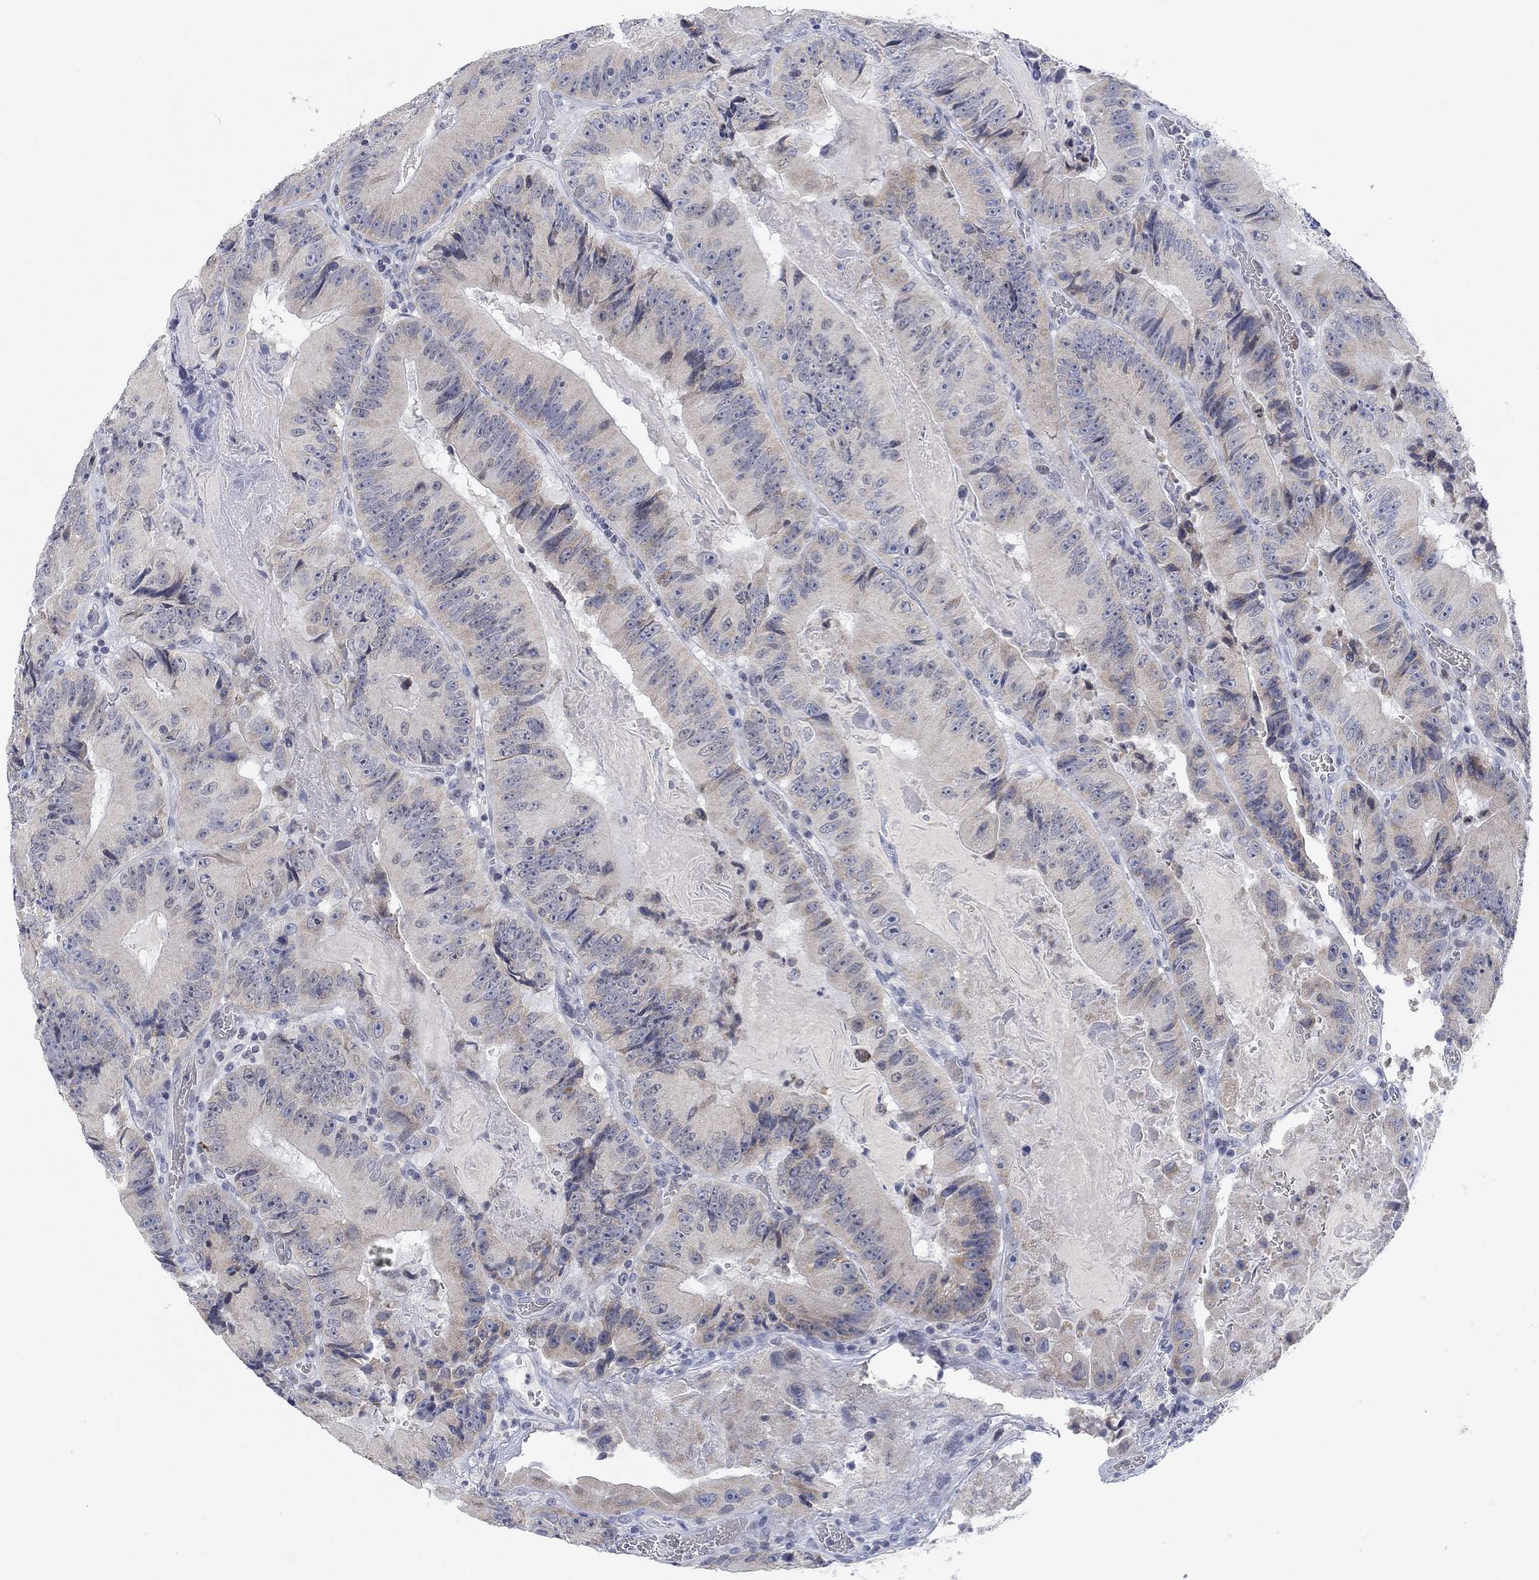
{"staining": {"intensity": "weak", "quantity": "25%-75%", "location": "cytoplasmic/membranous"}, "tissue": "colorectal cancer", "cell_type": "Tumor cells", "image_type": "cancer", "snomed": [{"axis": "morphology", "description": "Adenocarcinoma, NOS"}, {"axis": "topography", "description": "Colon"}], "caption": "Immunohistochemistry of colorectal cancer demonstrates low levels of weak cytoplasmic/membranous staining in approximately 25%-75% of tumor cells.", "gene": "ATP6V1E2", "patient": {"sex": "female", "age": 86}}